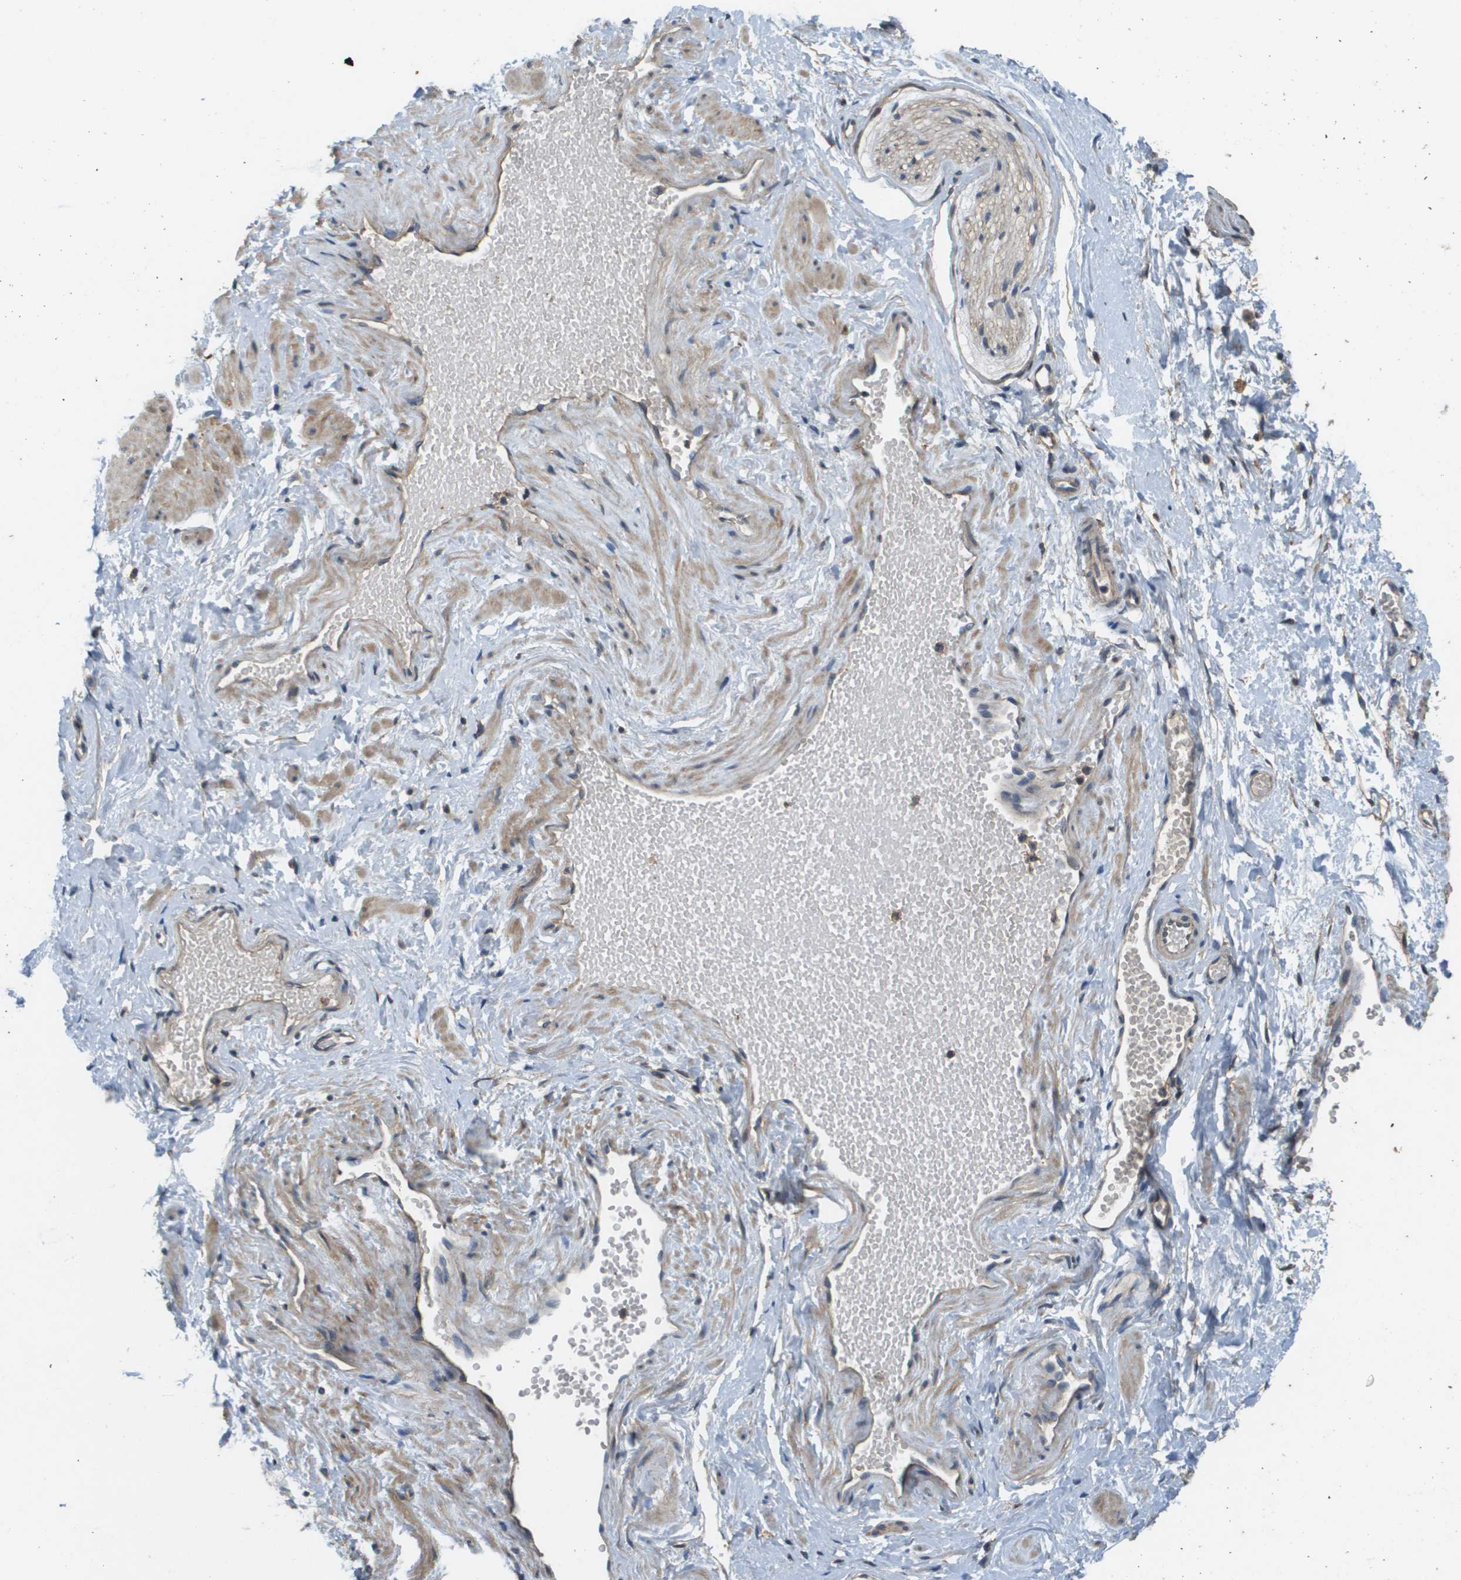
{"staining": {"intensity": "weak", "quantity": "25%-75%", "location": "cytoplasmic/membranous"}, "tissue": "adipose tissue", "cell_type": "Adipocytes", "image_type": "normal", "snomed": [{"axis": "morphology", "description": "Normal tissue, NOS"}, {"axis": "topography", "description": "Soft tissue"}, {"axis": "topography", "description": "Vascular tissue"}], "caption": "Unremarkable adipose tissue was stained to show a protein in brown. There is low levels of weak cytoplasmic/membranous expression in approximately 25%-75% of adipocytes. (Stains: DAB (3,3'-diaminobenzidine) in brown, nuclei in blue, Microscopy: brightfield microscopy at high magnification).", "gene": "KRT23", "patient": {"sex": "female", "age": 35}}